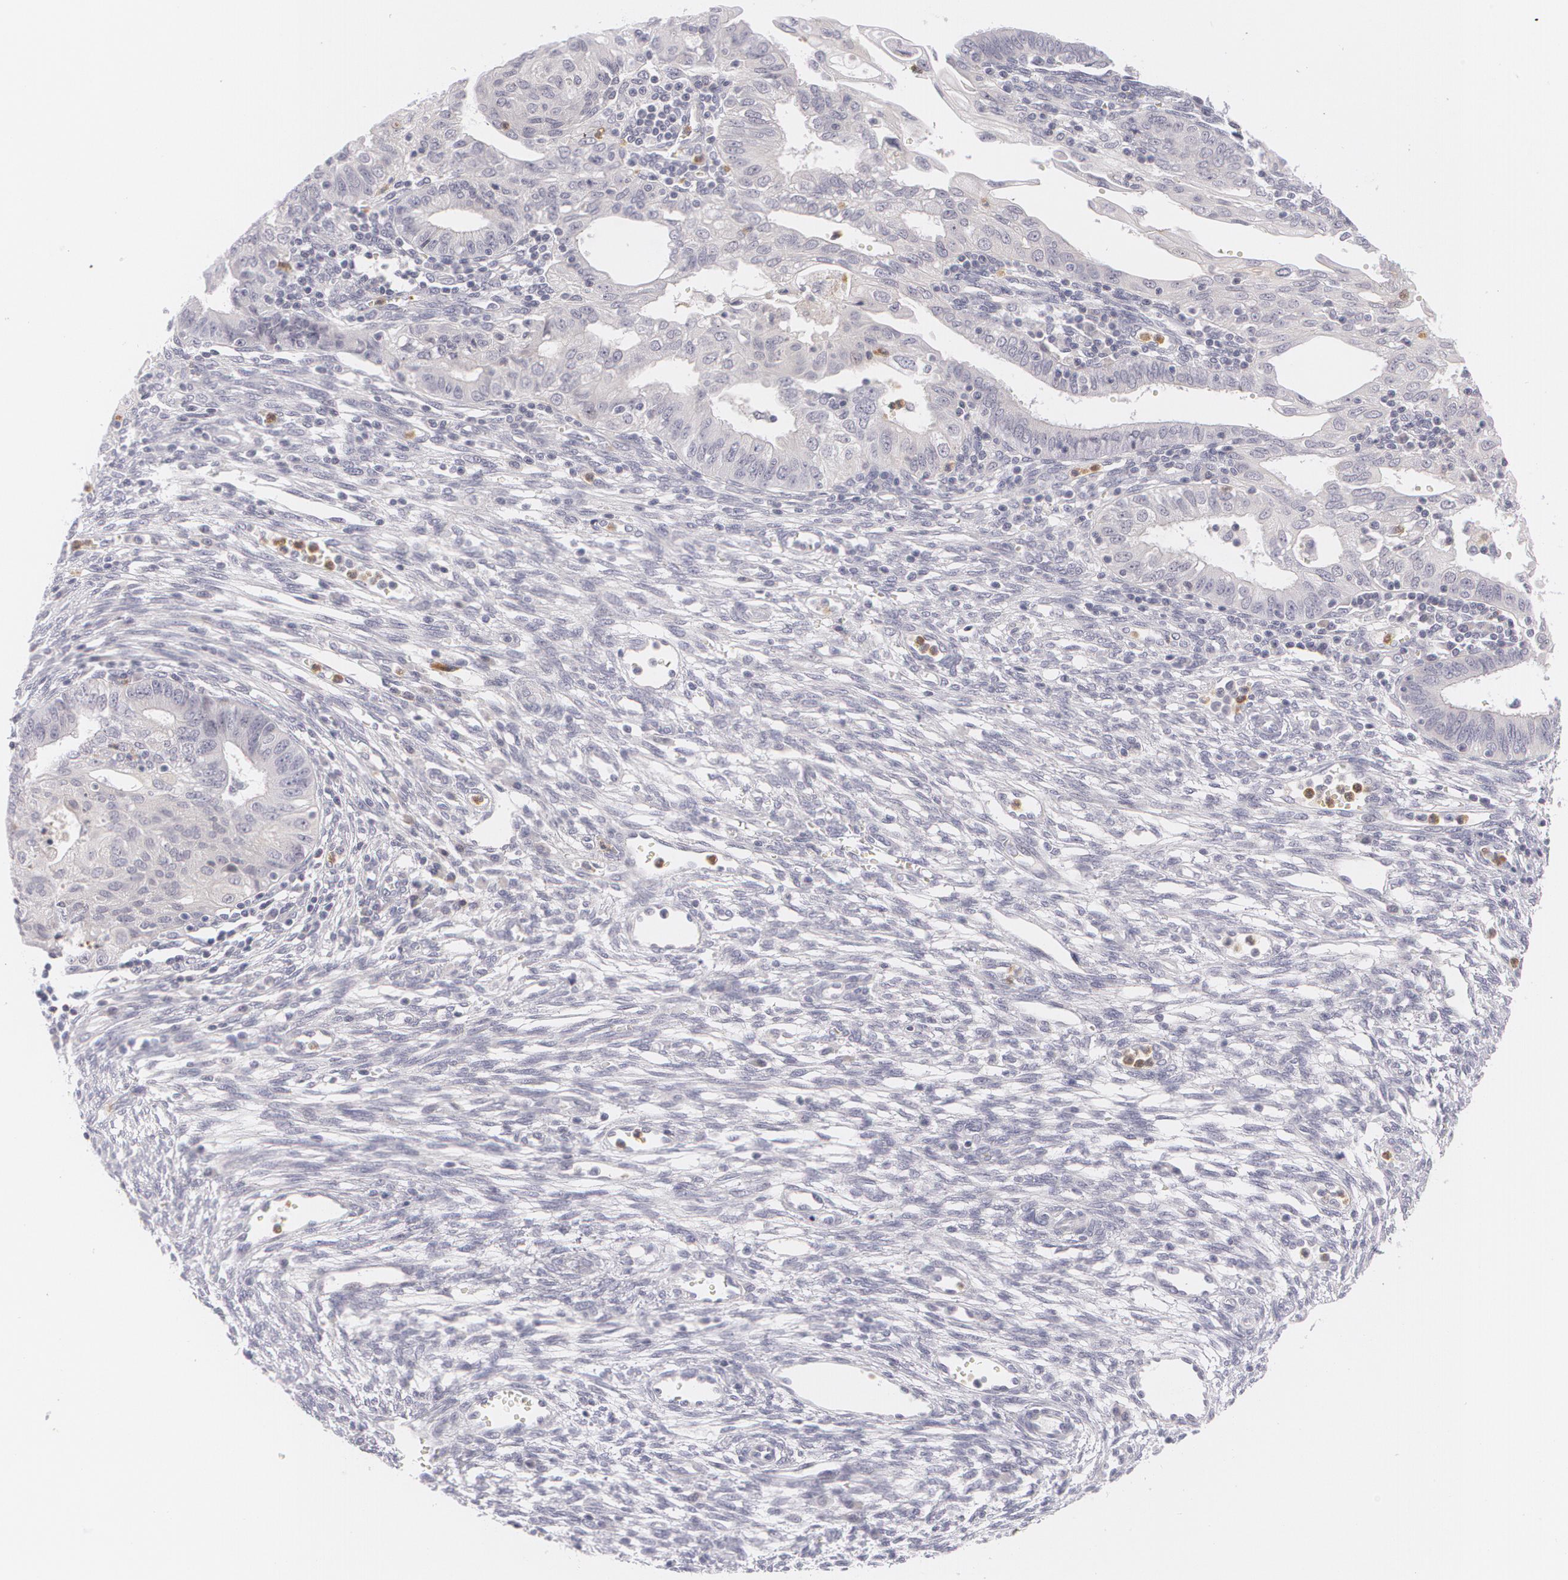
{"staining": {"intensity": "negative", "quantity": "none", "location": "none"}, "tissue": "endometrial cancer", "cell_type": "Tumor cells", "image_type": "cancer", "snomed": [{"axis": "morphology", "description": "Adenocarcinoma, NOS"}, {"axis": "topography", "description": "Endometrium"}], "caption": "Tumor cells are negative for brown protein staining in endometrial cancer.", "gene": "FAM181A", "patient": {"sex": "female", "age": 51}}